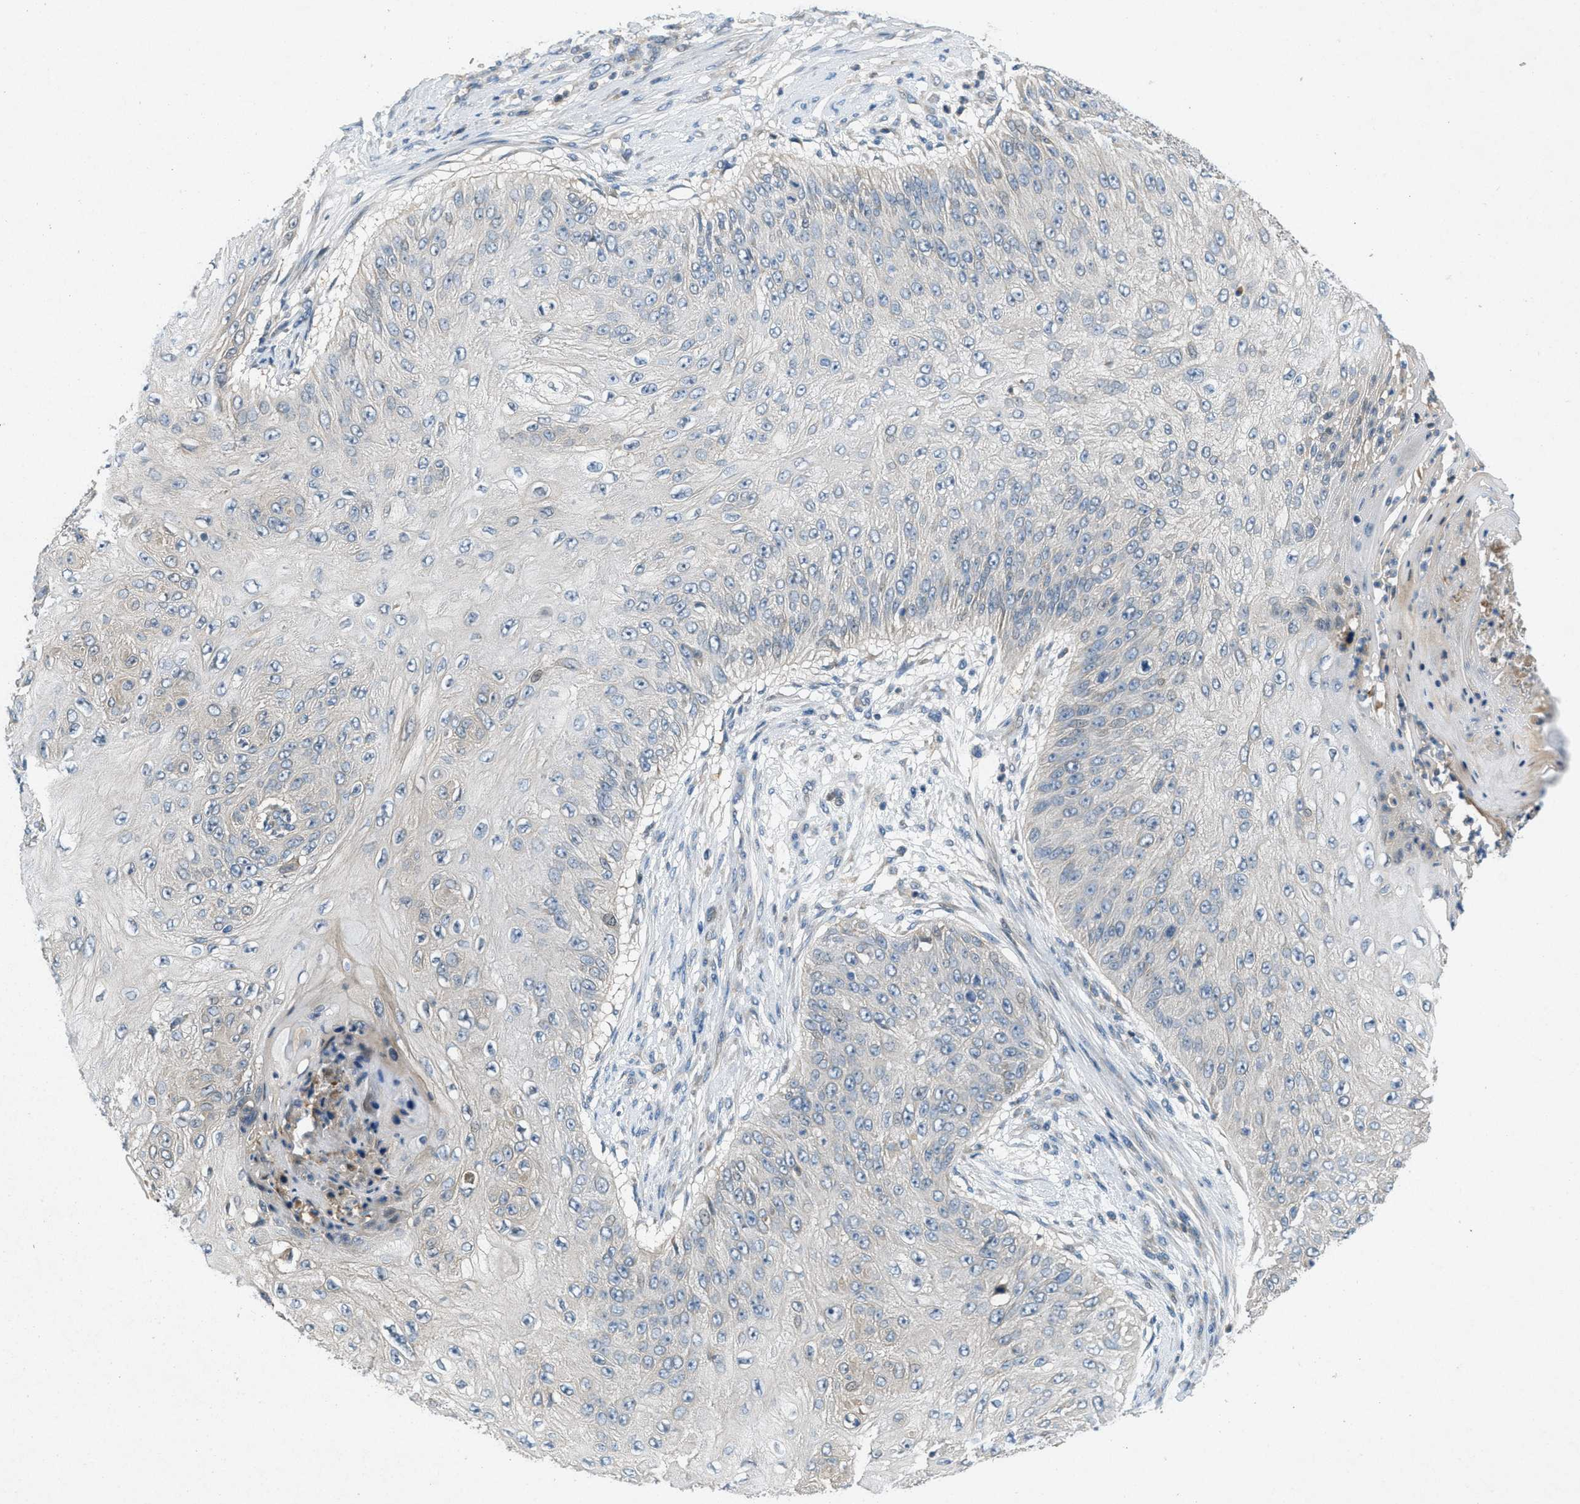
{"staining": {"intensity": "weak", "quantity": "<25%", "location": "cytoplasmic/membranous"}, "tissue": "skin cancer", "cell_type": "Tumor cells", "image_type": "cancer", "snomed": [{"axis": "morphology", "description": "Squamous cell carcinoma, NOS"}, {"axis": "topography", "description": "Skin"}], "caption": "Tumor cells are negative for protein expression in human squamous cell carcinoma (skin).", "gene": "ADCY6", "patient": {"sex": "female", "age": 80}}